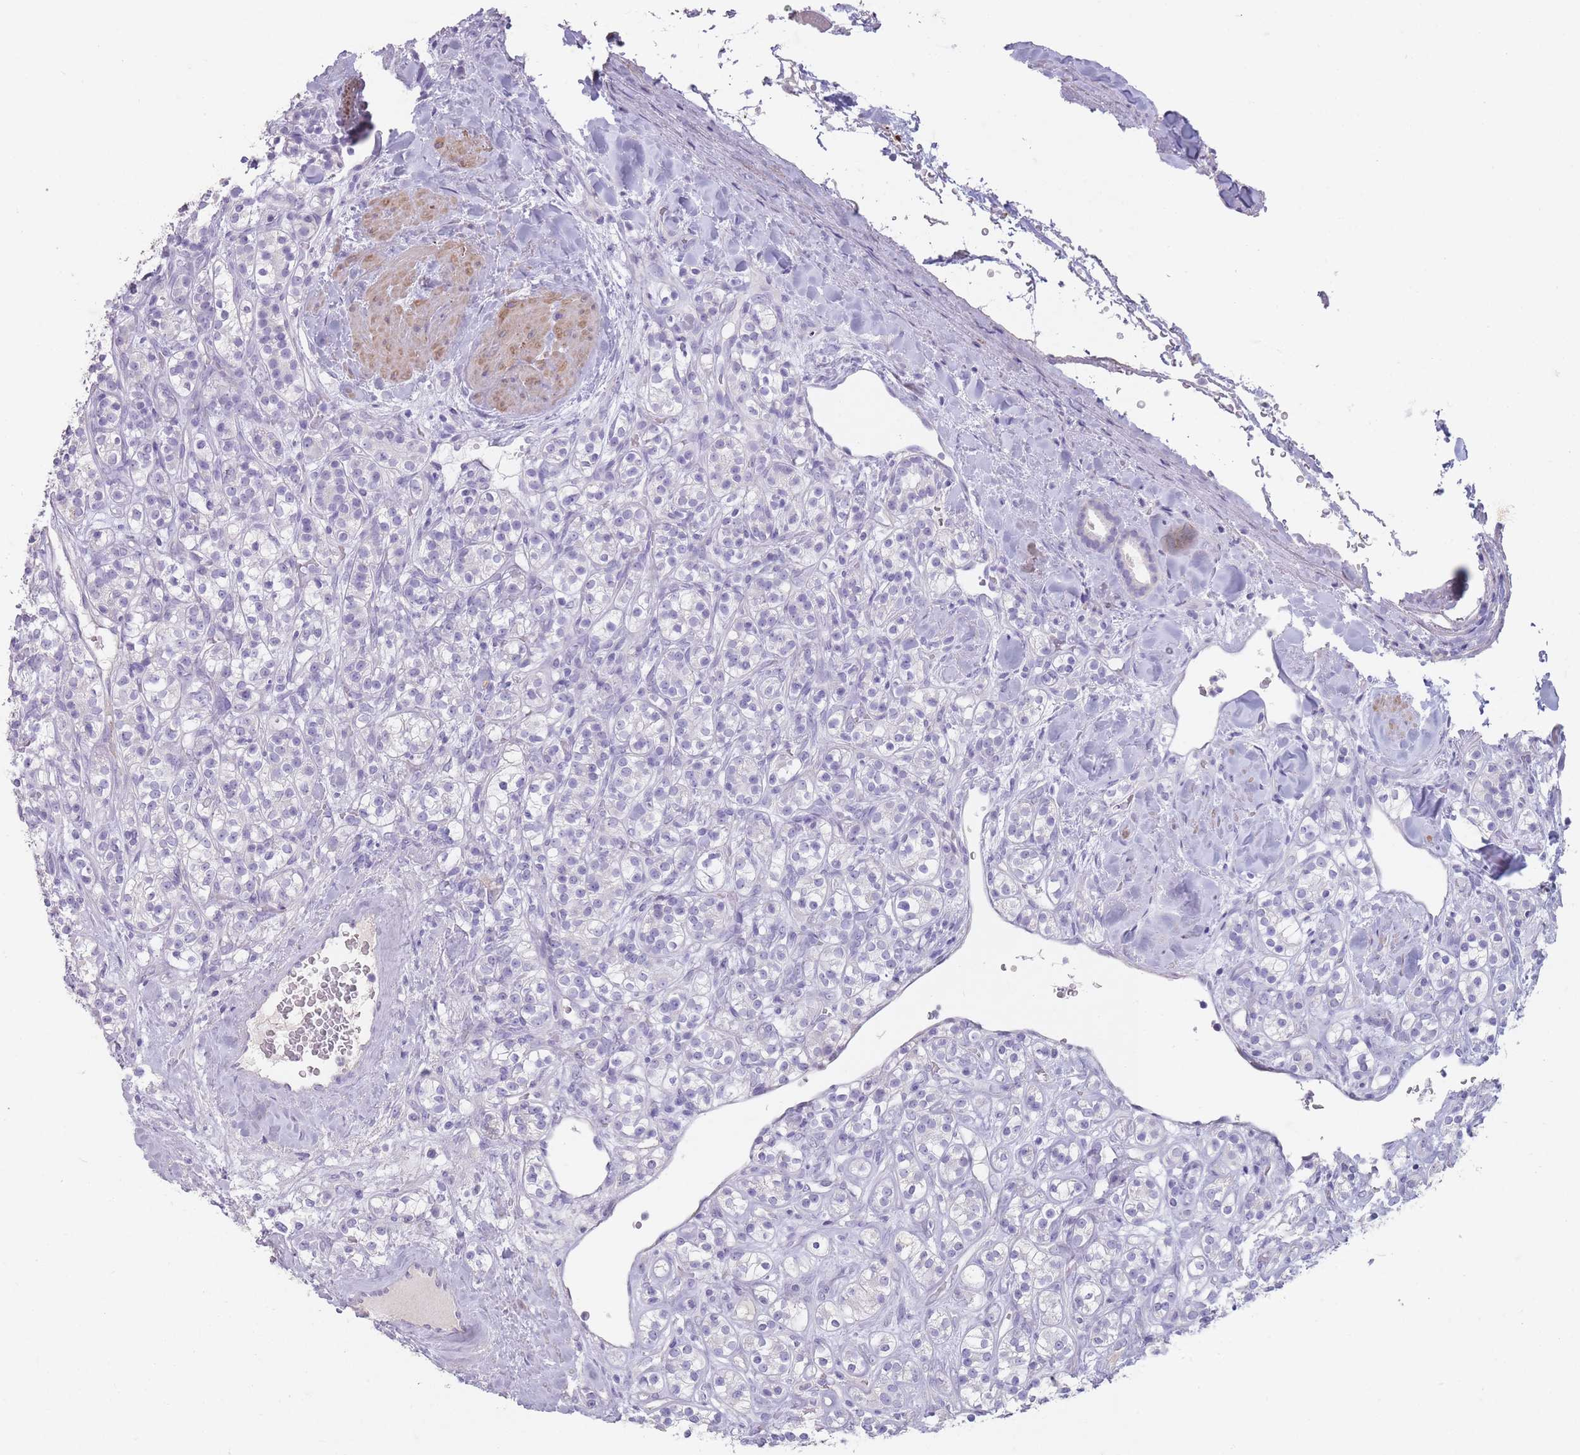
{"staining": {"intensity": "negative", "quantity": "none", "location": "none"}, "tissue": "renal cancer", "cell_type": "Tumor cells", "image_type": "cancer", "snomed": [{"axis": "morphology", "description": "Adenocarcinoma, NOS"}, {"axis": "topography", "description": "Kidney"}], "caption": "Renal cancer (adenocarcinoma) was stained to show a protein in brown. There is no significant staining in tumor cells.", "gene": "RHBG", "patient": {"sex": "male", "age": 77}}